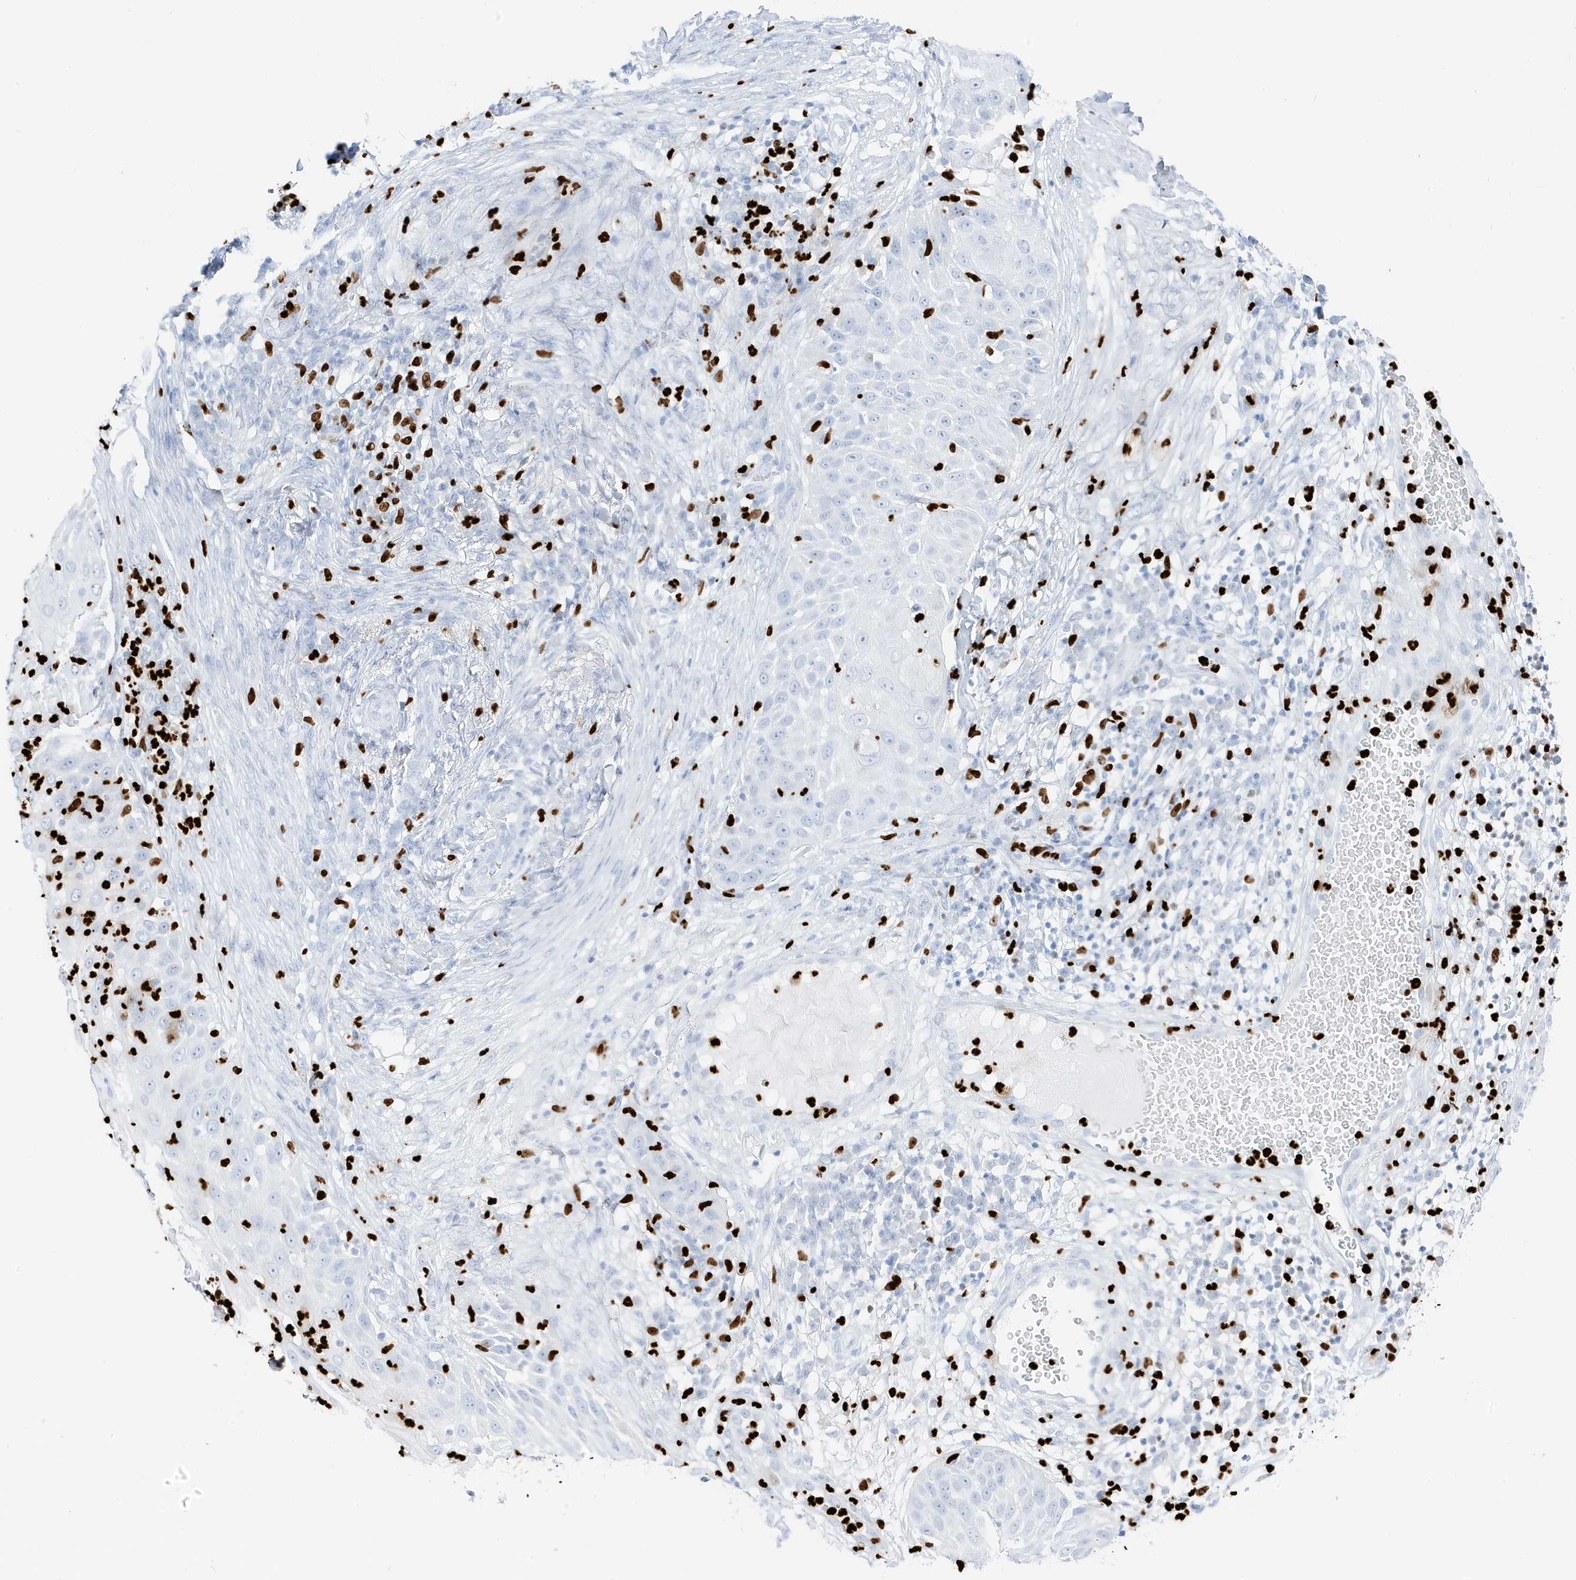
{"staining": {"intensity": "negative", "quantity": "none", "location": "none"}, "tissue": "skin cancer", "cell_type": "Tumor cells", "image_type": "cancer", "snomed": [{"axis": "morphology", "description": "Squamous cell carcinoma, NOS"}, {"axis": "topography", "description": "Skin"}], "caption": "High power microscopy photomicrograph of an immunohistochemistry (IHC) micrograph of squamous cell carcinoma (skin), revealing no significant expression in tumor cells.", "gene": "MNDA", "patient": {"sex": "female", "age": 44}}